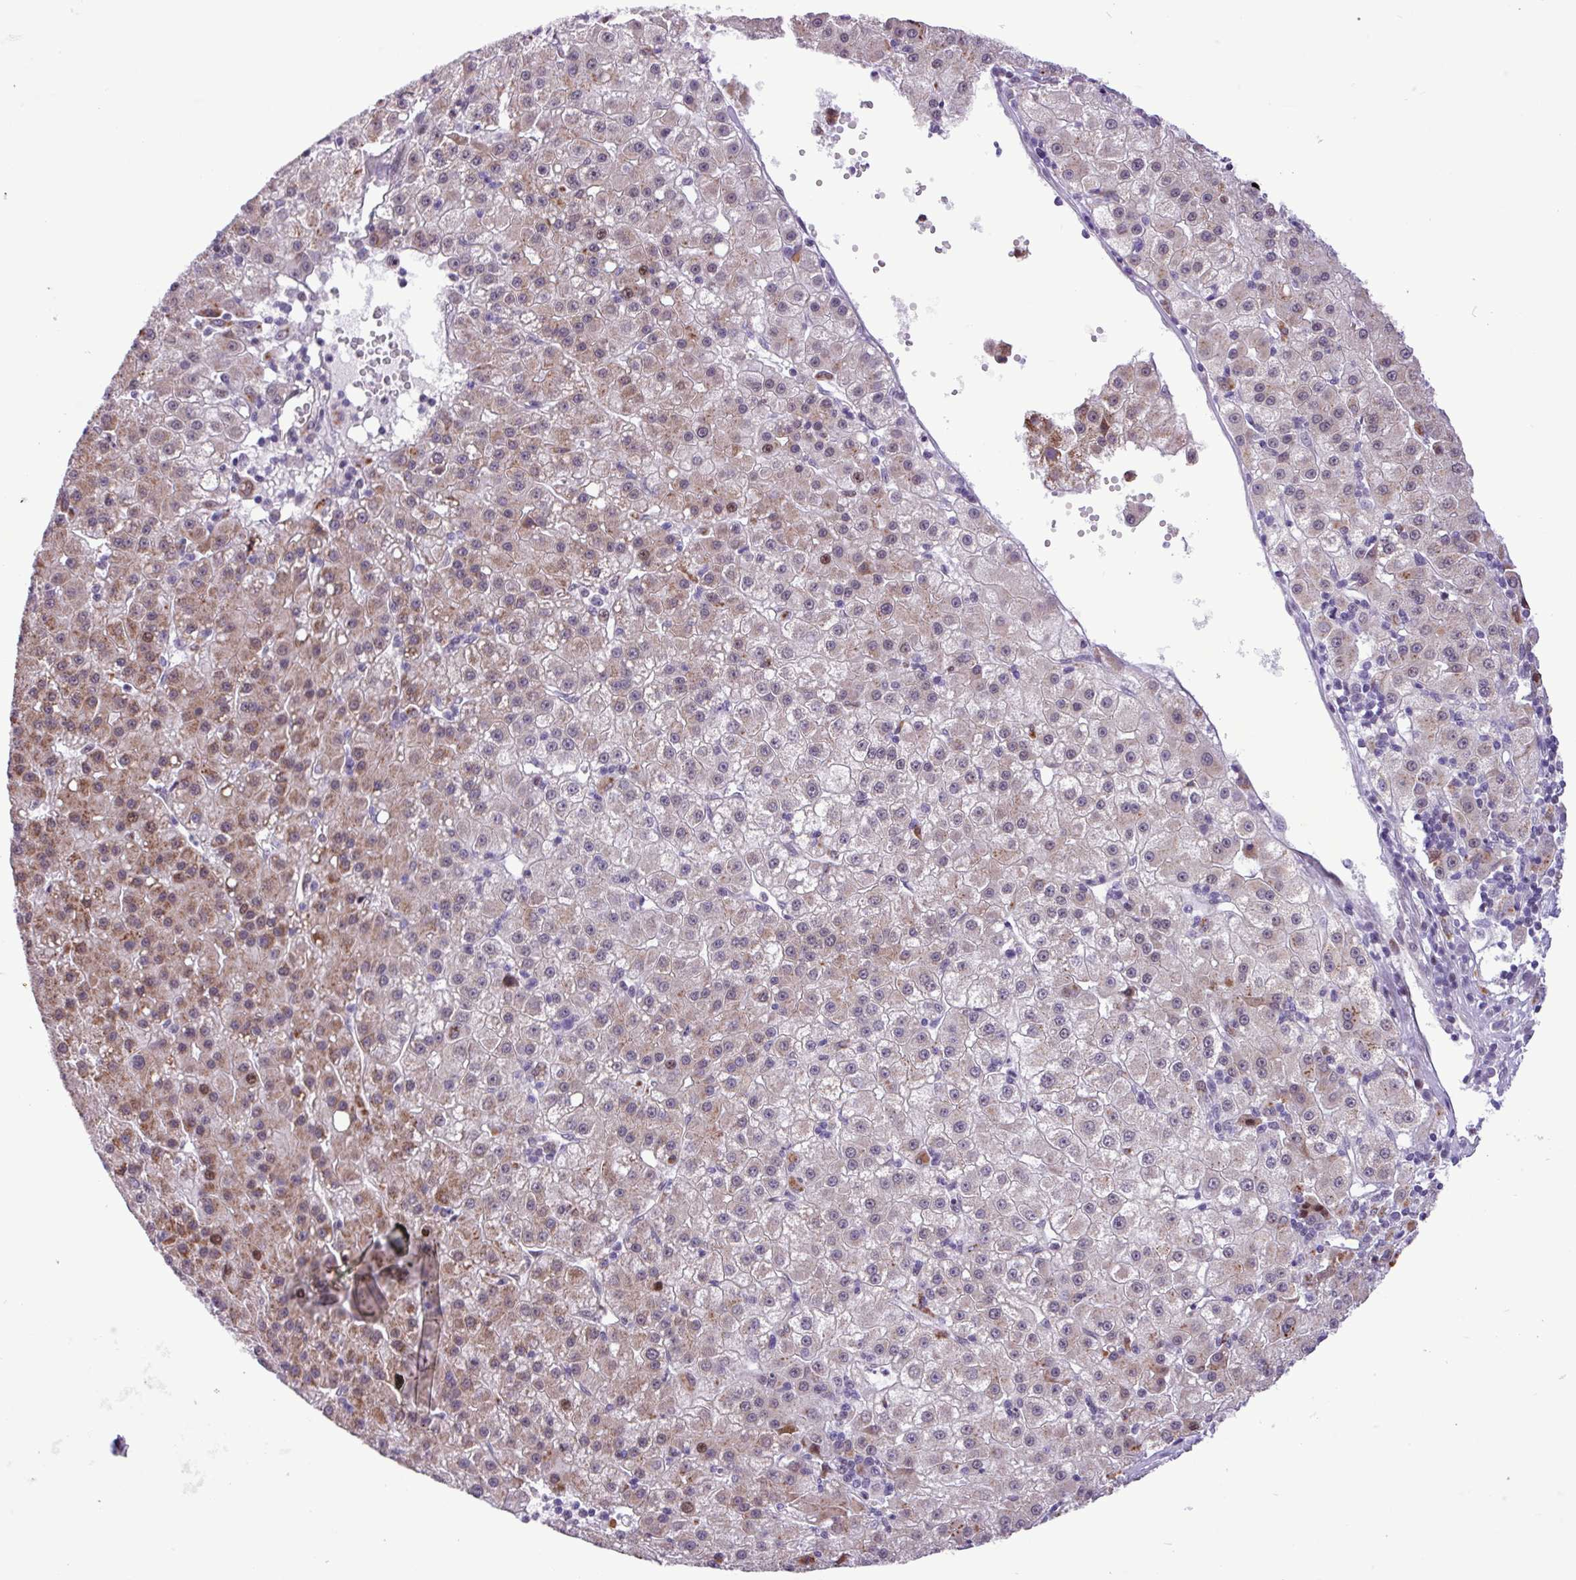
{"staining": {"intensity": "moderate", "quantity": "25%-75%", "location": "cytoplasmic/membranous,nuclear"}, "tissue": "liver cancer", "cell_type": "Tumor cells", "image_type": "cancer", "snomed": [{"axis": "morphology", "description": "Carcinoma, Hepatocellular, NOS"}, {"axis": "topography", "description": "Liver"}], "caption": "Immunohistochemical staining of human hepatocellular carcinoma (liver) exhibits medium levels of moderate cytoplasmic/membranous and nuclear staining in approximately 25%-75% of tumor cells.", "gene": "ZNF354A", "patient": {"sex": "male", "age": 76}}